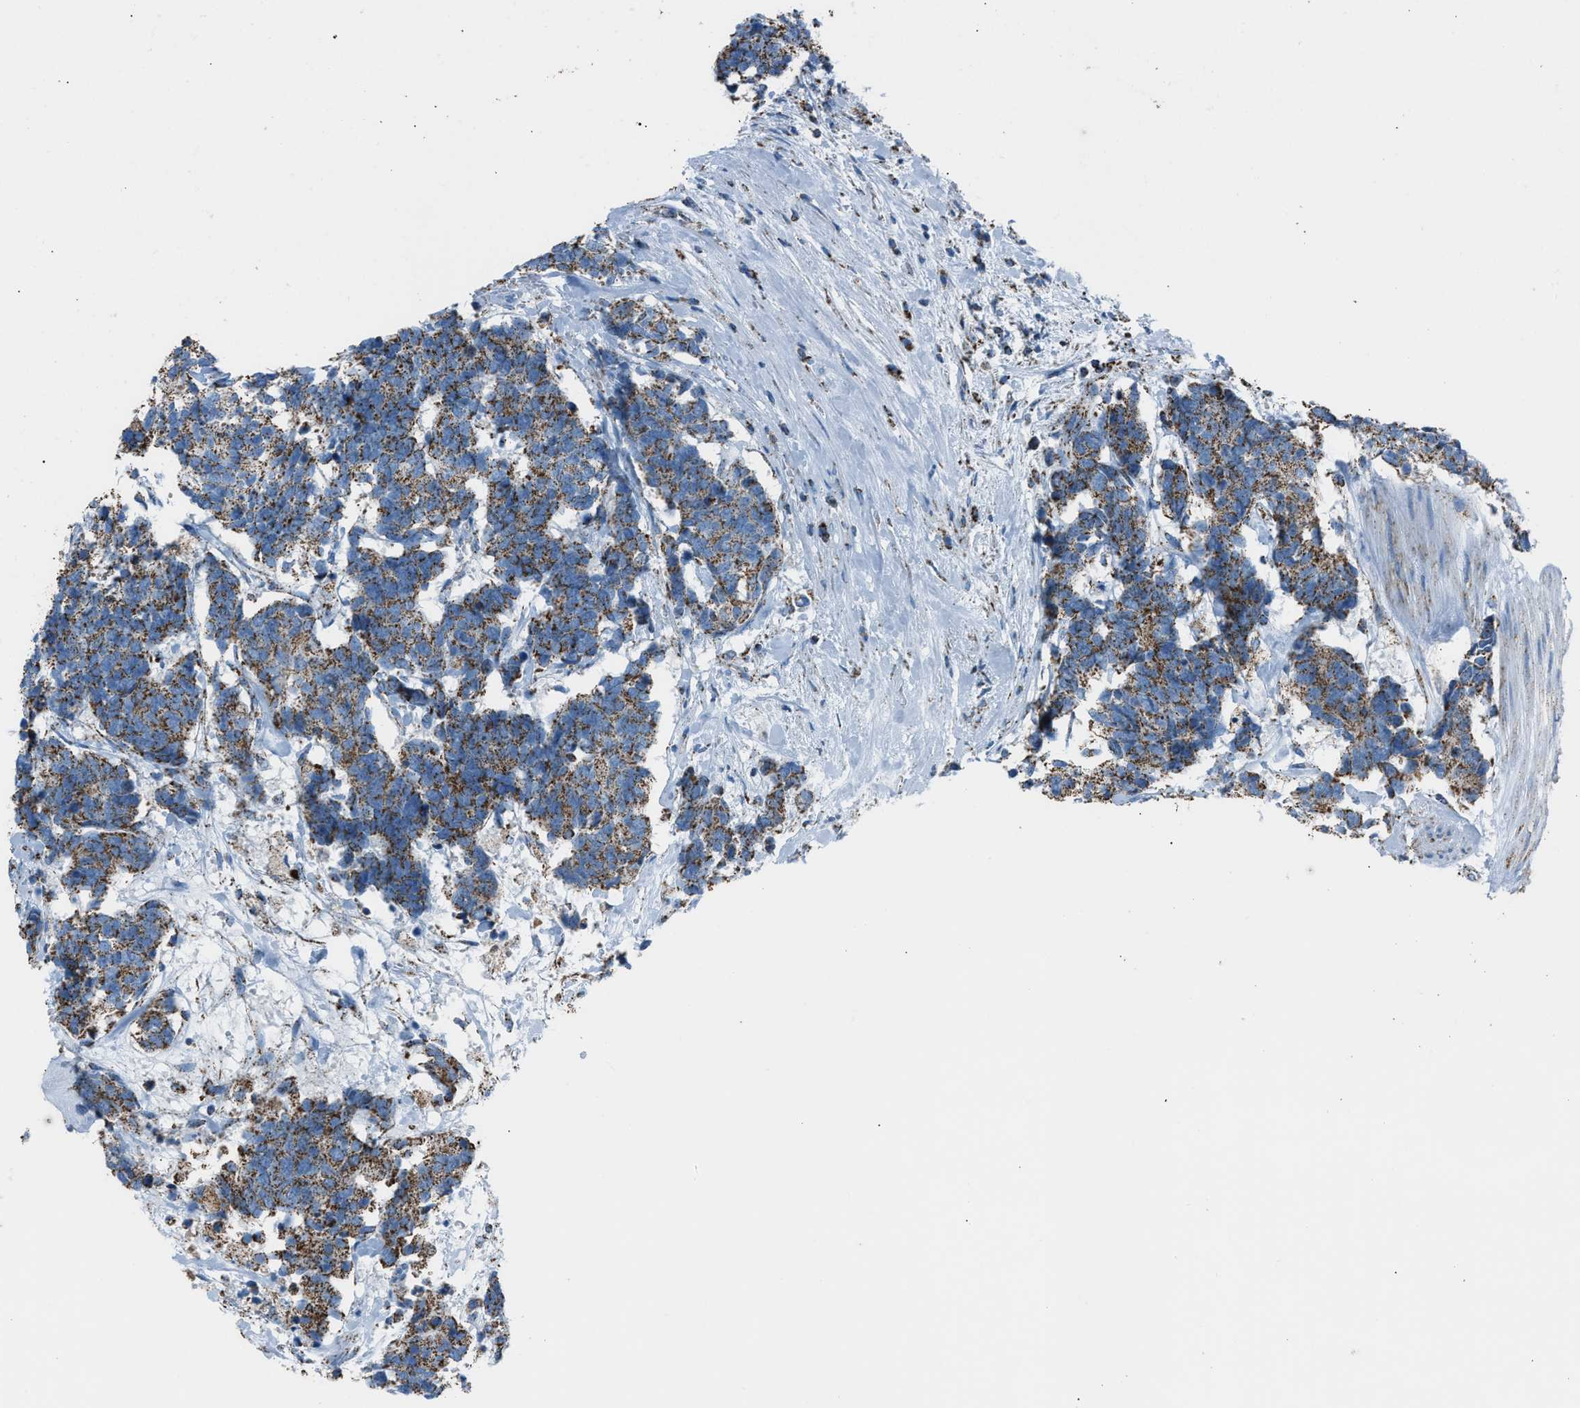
{"staining": {"intensity": "moderate", "quantity": ">75%", "location": "cytoplasmic/membranous"}, "tissue": "carcinoid", "cell_type": "Tumor cells", "image_type": "cancer", "snomed": [{"axis": "morphology", "description": "Carcinoma, NOS"}, {"axis": "morphology", "description": "Carcinoid, malignant, NOS"}, {"axis": "topography", "description": "Urinary bladder"}], "caption": "A micrograph of human carcinoid stained for a protein shows moderate cytoplasmic/membranous brown staining in tumor cells.", "gene": "MDH2", "patient": {"sex": "male", "age": 57}}